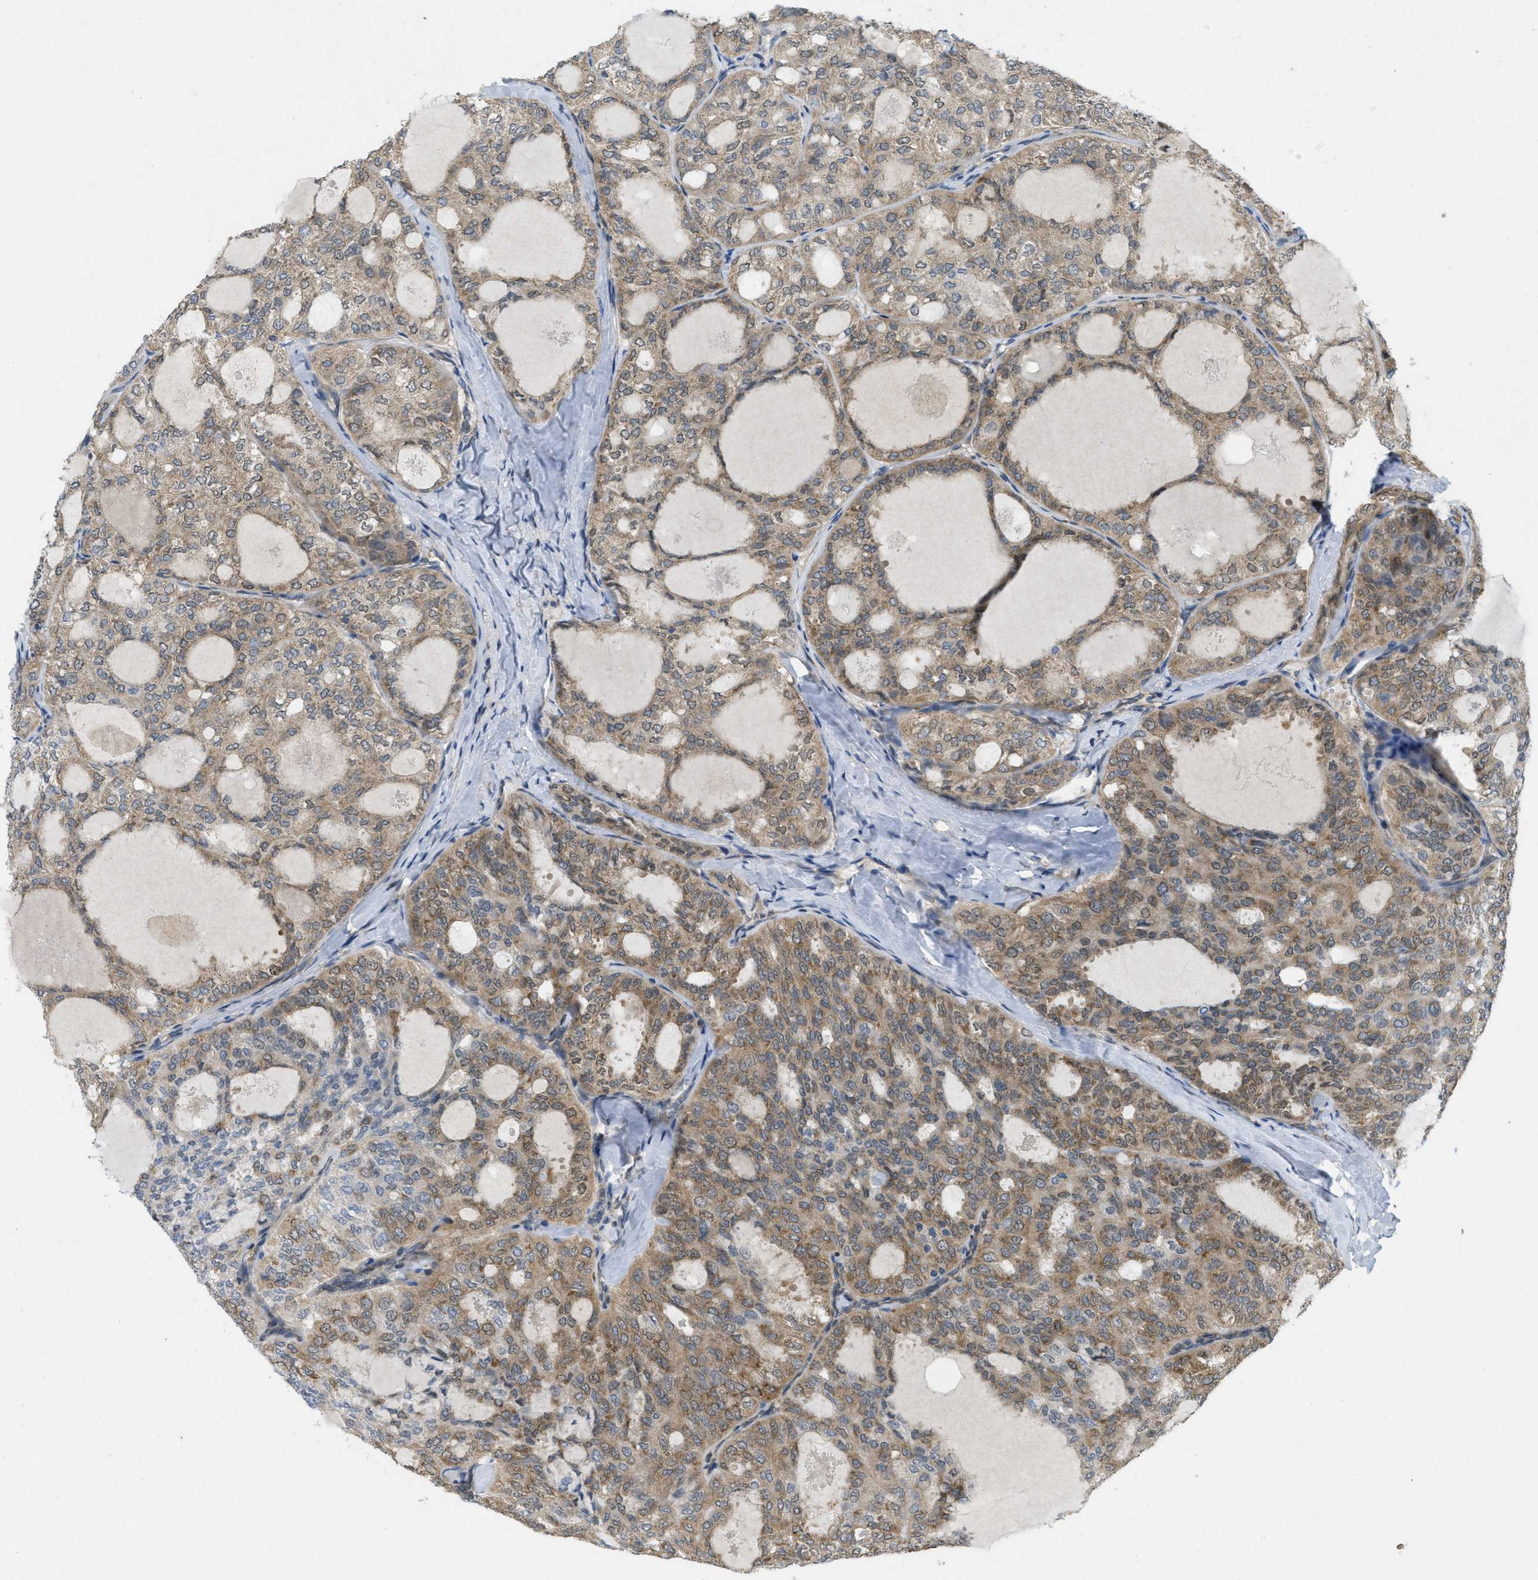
{"staining": {"intensity": "weak", "quantity": ">75%", "location": "cytoplasmic/membranous"}, "tissue": "thyroid cancer", "cell_type": "Tumor cells", "image_type": "cancer", "snomed": [{"axis": "morphology", "description": "Follicular adenoma carcinoma, NOS"}, {"axis": "topography", "description": "Thyroid gland"}], "caption": "Thyroid follicular adenoma carcinoma stained with a protein marker reveals weak staining in tumor cells.", "gene": "IFNLR1", "patient": {"sex": "male", "age": 75}}